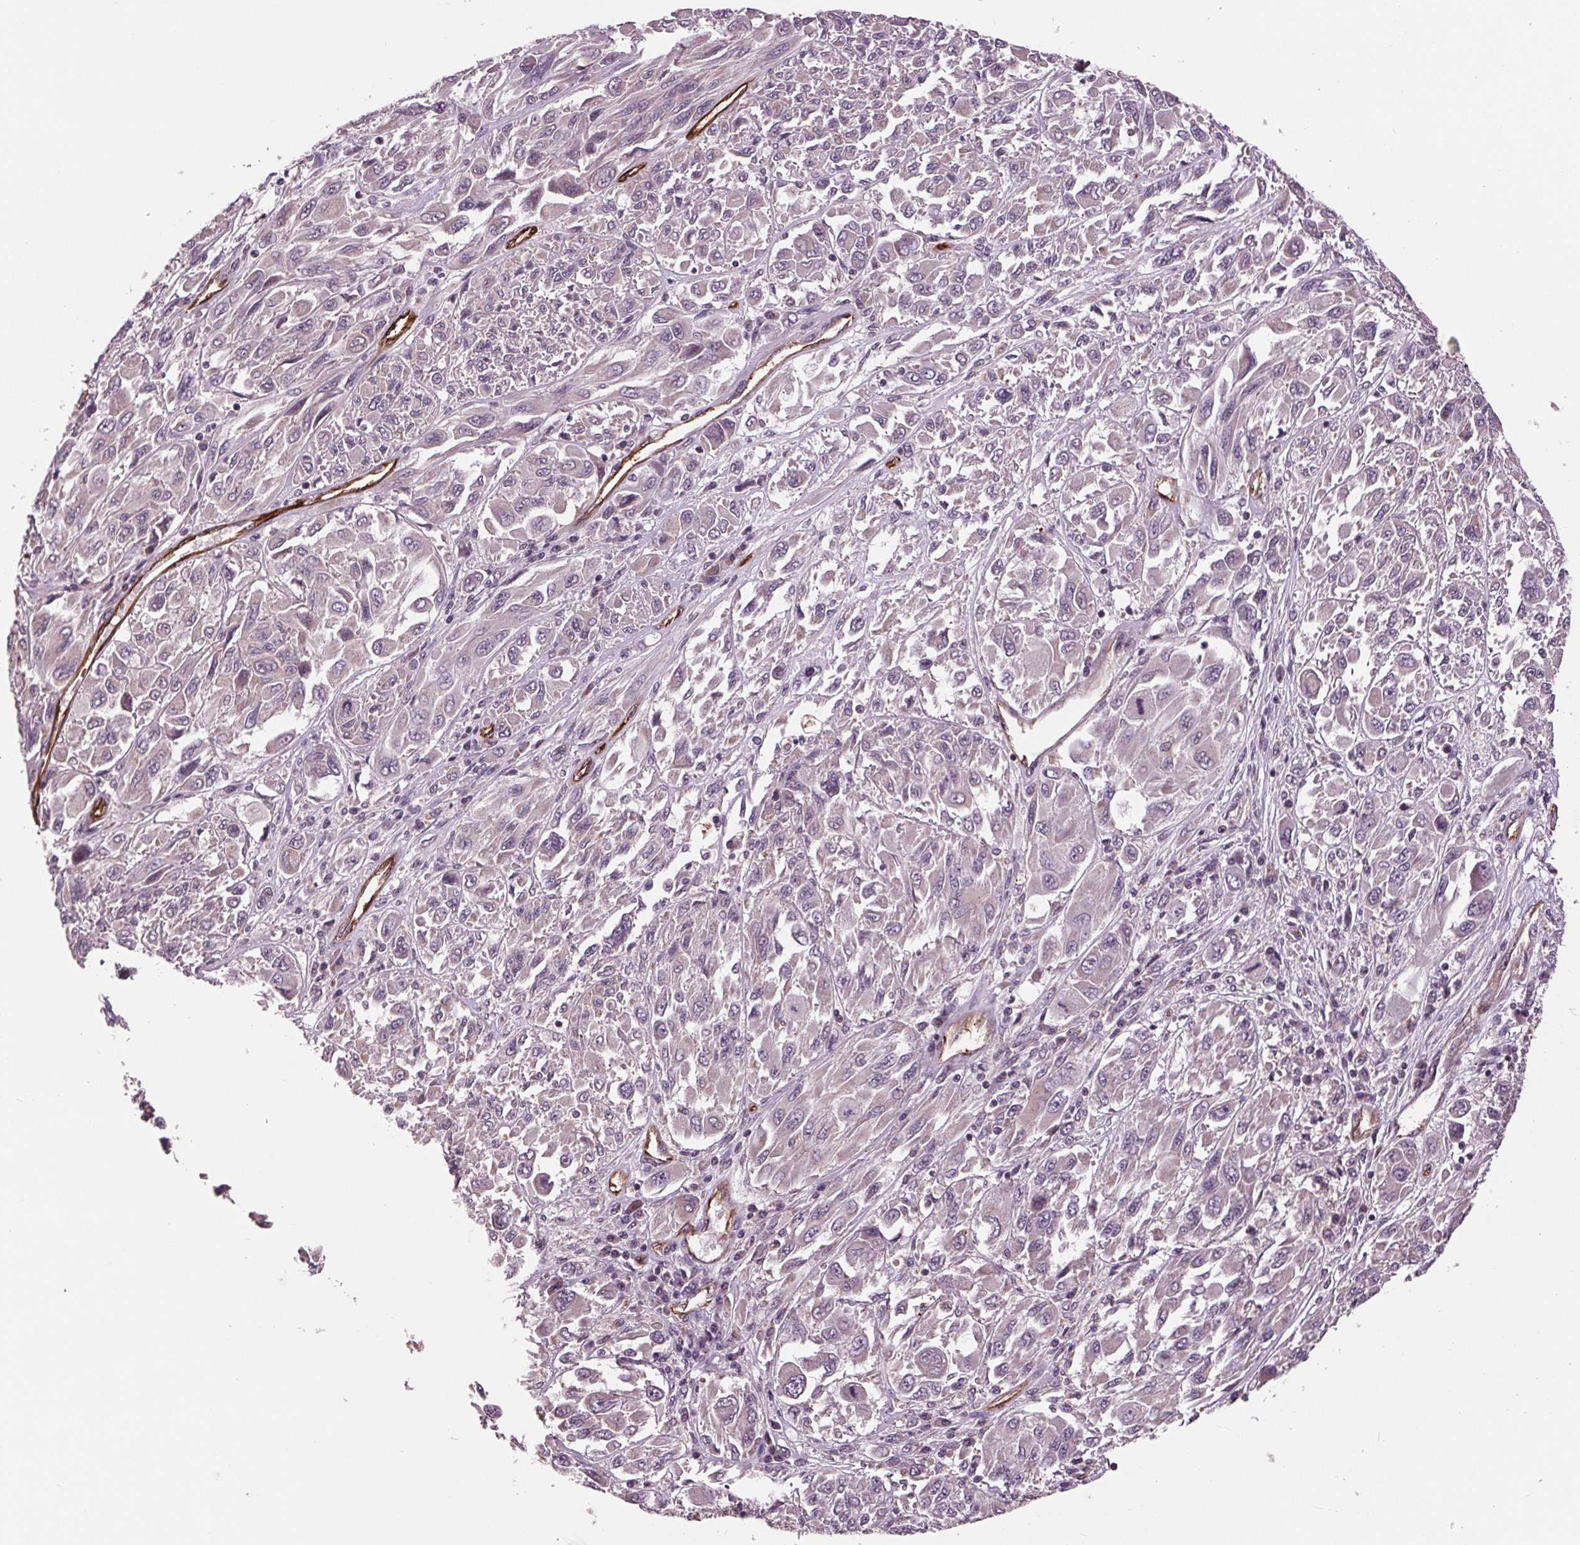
{"staining": {"intensity": "negative", "quantity": "none", "location": "none"}, "tissue": "melanoma", "cell_type": "Tumor cells", "image_type": "cancer", "snomed": [{"axis": "morphology", "description": "Malignant melanoma, NOS"}, {"axis": "topography", "description": "Skin"}], "caption": "This is an immunohistochemistry (IHC) micrograph of malignant melanoma. There is no staining in tumor cells.", "gene": "MAPK8", "patient": {"sex": "female", "age": 91}}